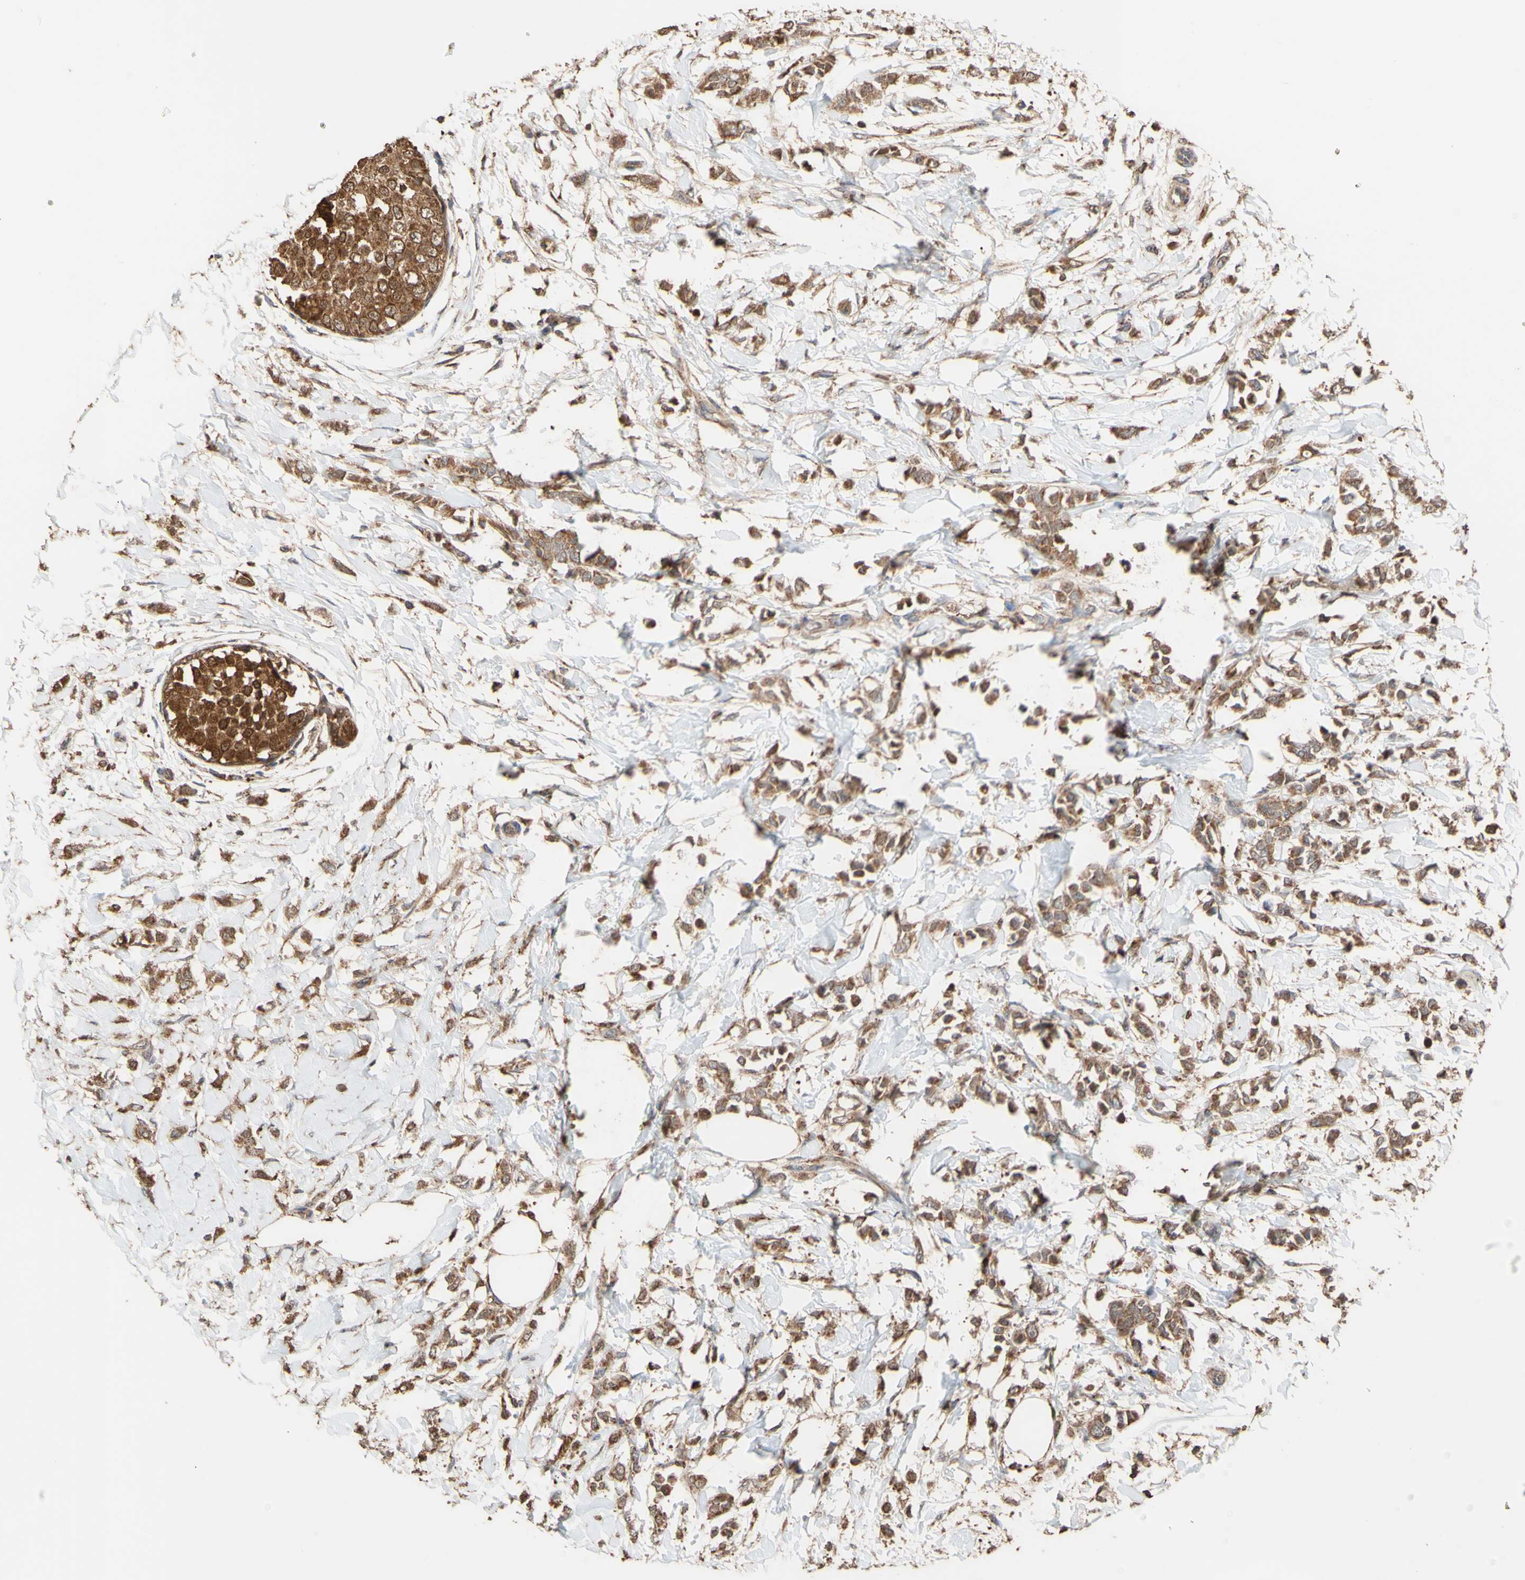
{"staining": {"intensity": "moderate", "quantity": ">75%", "location": "cytoplasmic/membranous"}, "tissue": "breast cancer", "cell_type": "Tumor cells", "image_type": "cancer", "snomed": [{"axis": "morphology", "description": "Lobular carcinoma, in situ"}, {"axis": "morphology", "description": "Lobular carcinoma"}, {"axis": "topography", "description": "Breast"}], "caption": "Breast cancer stained with a protein marker exhibits moderate staining in tumor cells.", "gene": "ALDH9A1", "patient": {"sex": "female", "age": 41}}